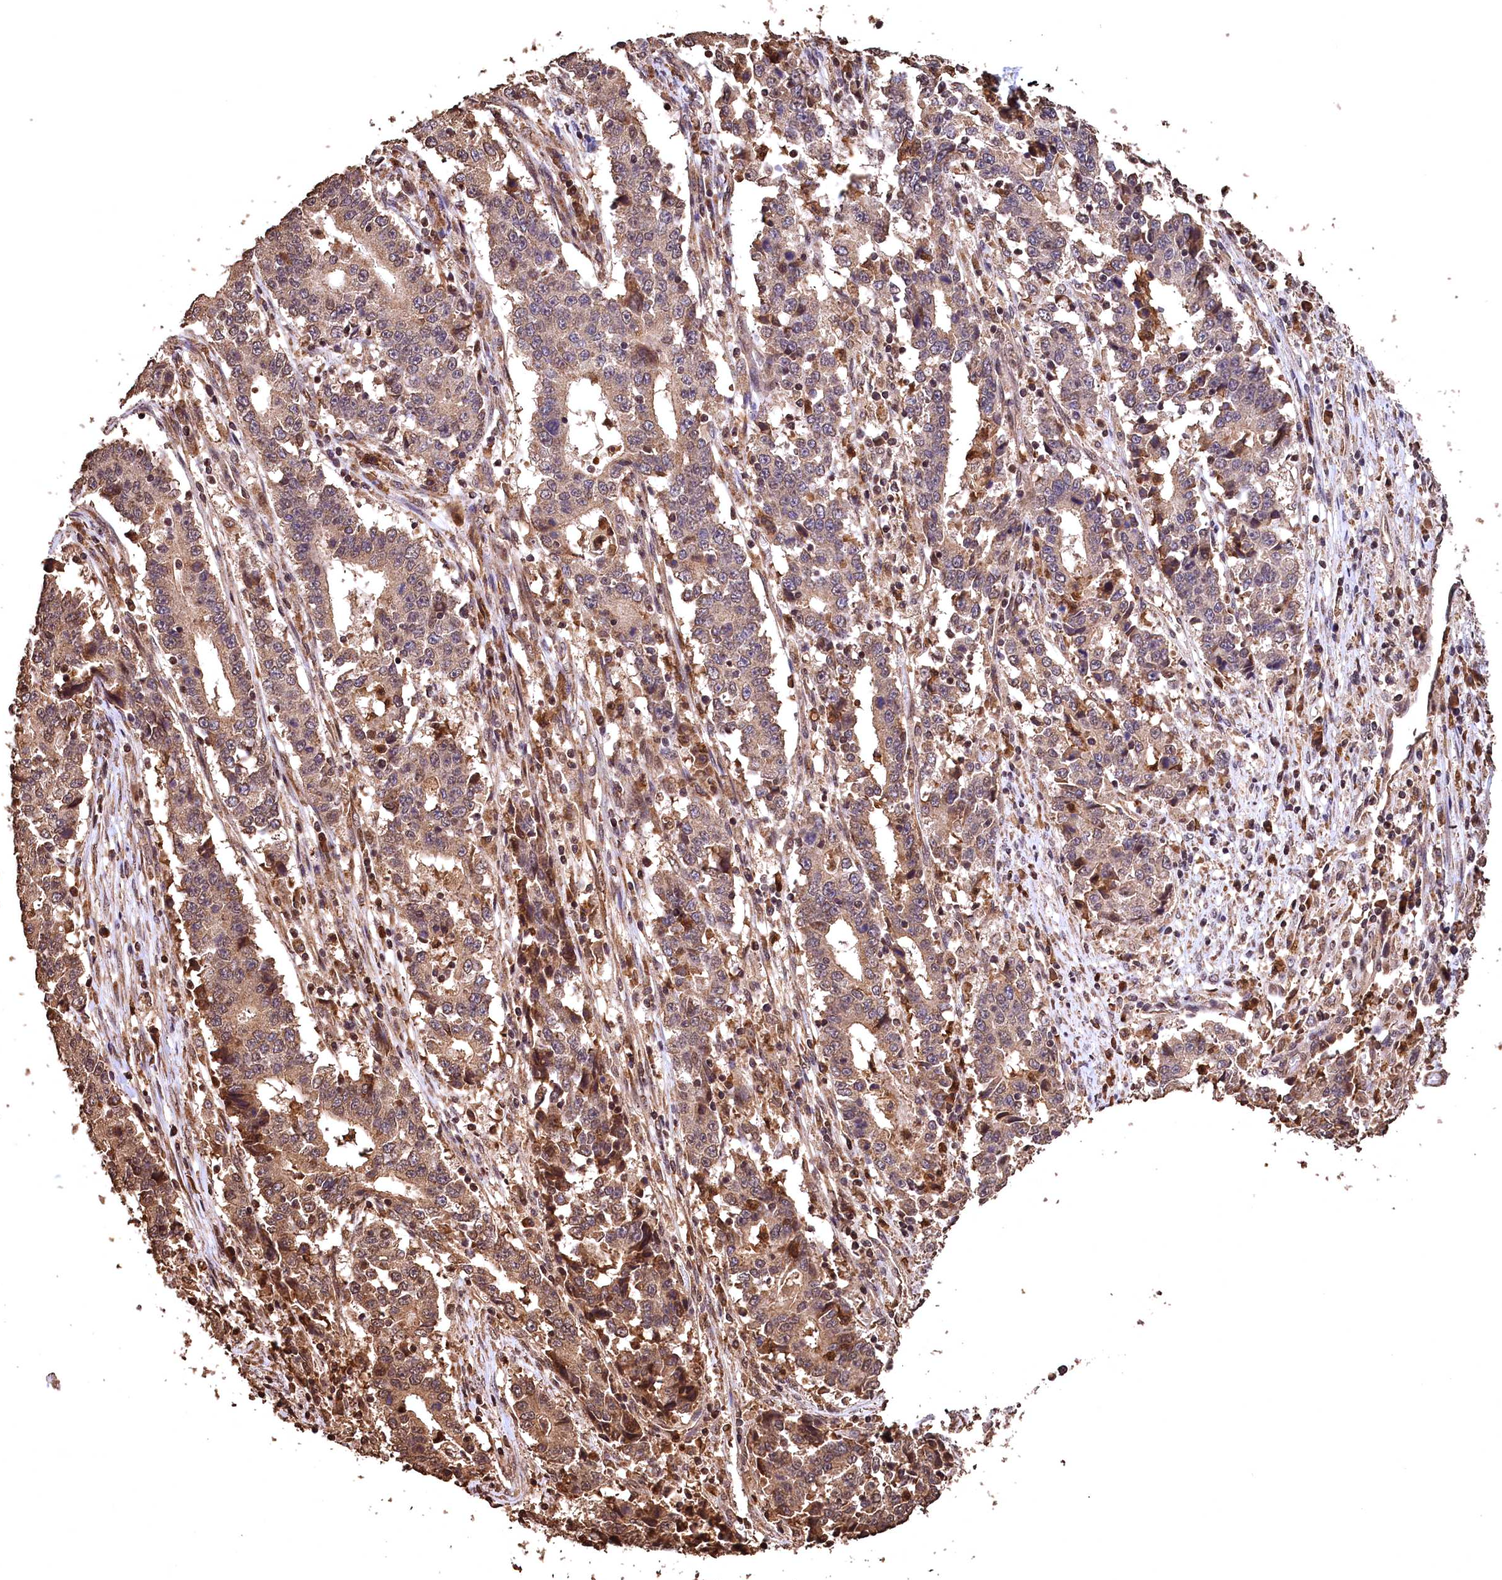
{"staining": {"intensity": "moderate", "quantity": "25%-75%", "location": "cytoplasmic/membranous"}, "tissue": "stomach cancer", "cell_type": "Tumor cells", "image_type": "cancer", "snomed": [{"axis": "morphology", "description": "Adenocarcinoma, NOS"}, {"axis": "topography", "description": "Stomach"}], "caption": "Tumor cells display medium levels of moderate cytoplasmic/membranous staining in approximately 25%-75% of cells in human stomach cancer.", "gene": "CEP57L1", "patient": {"sex": "male", "age": 59}}